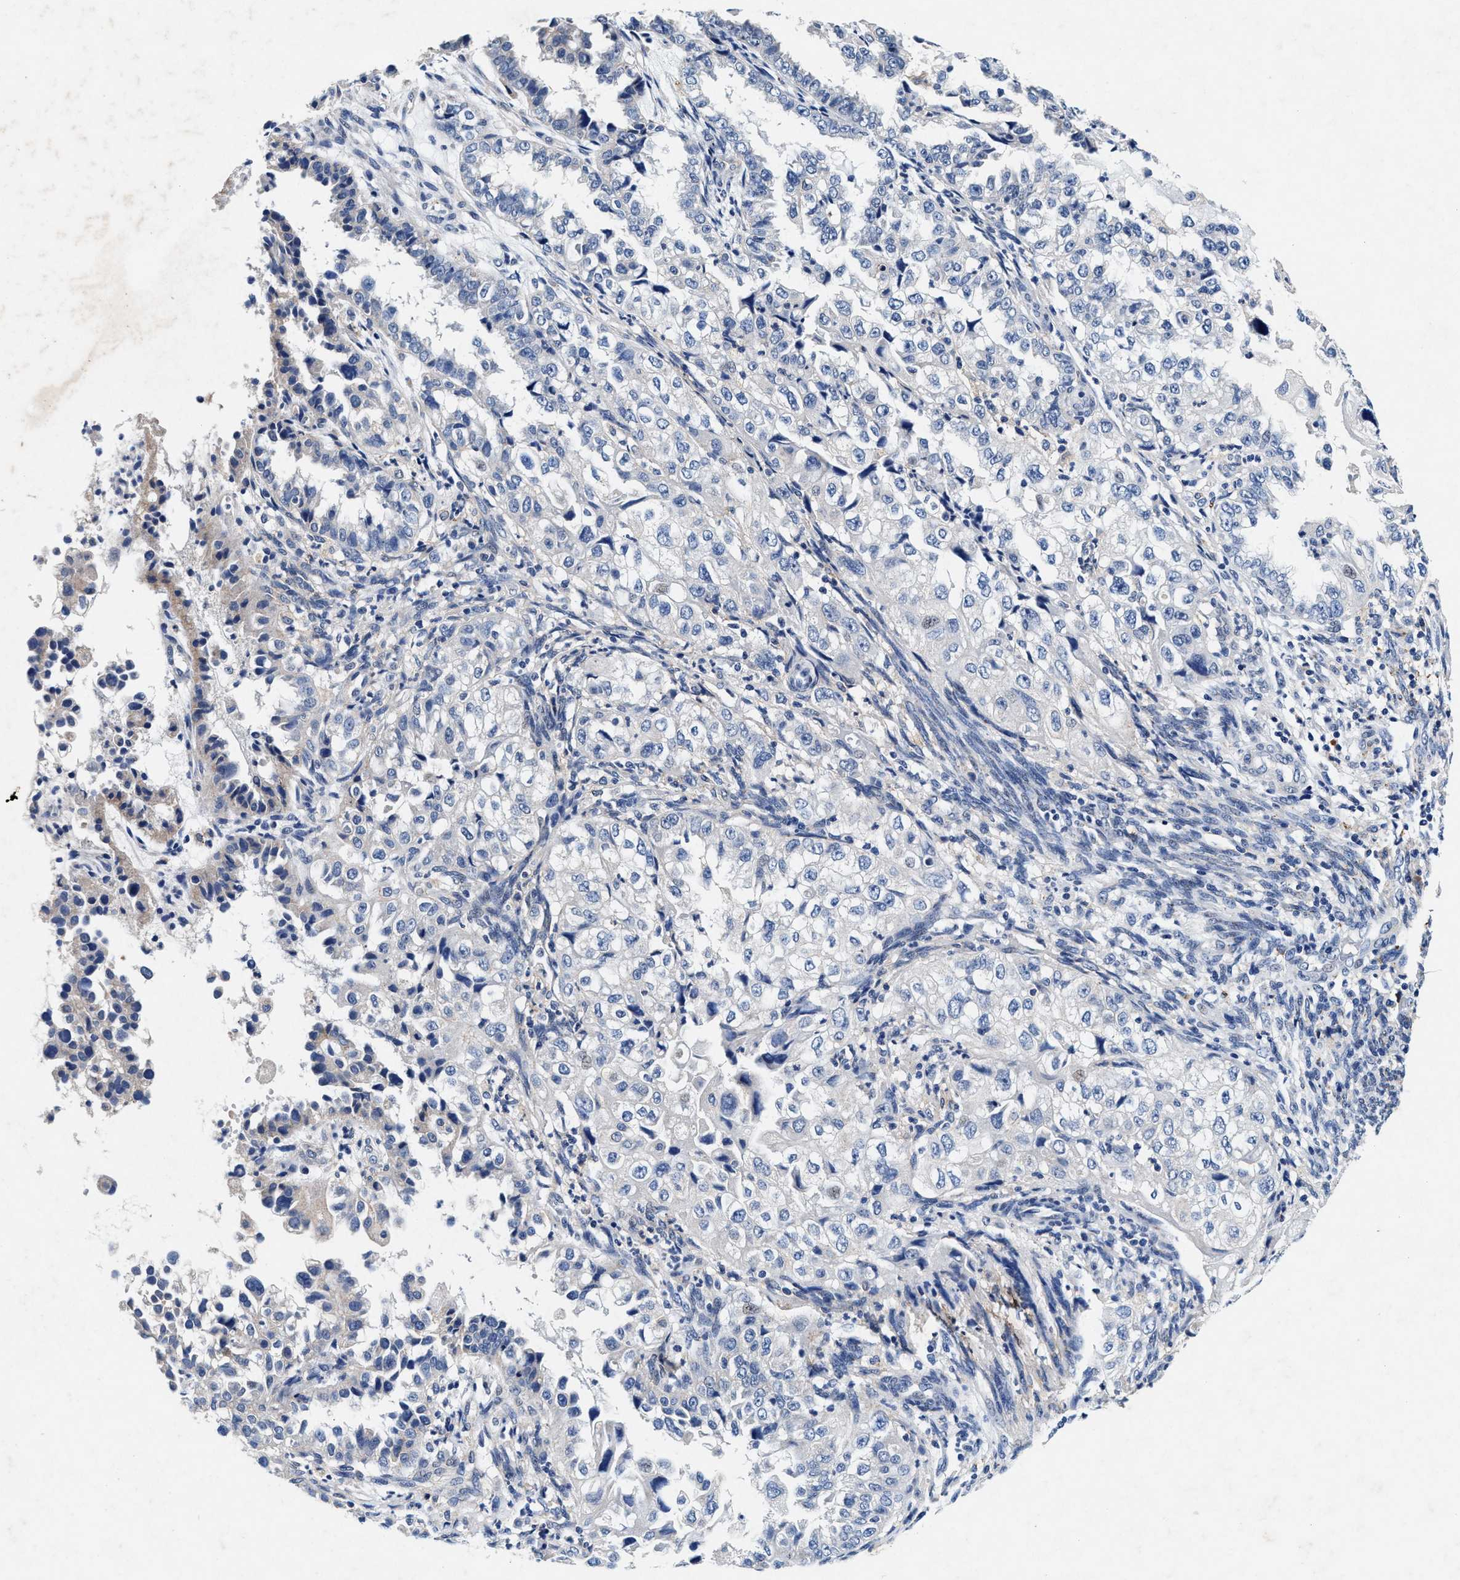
{"staining": {"intensity": "negative", "quantity": "none", "location": "none"}, "tissue": "endometrial cancer", "cell_type": "Tumor cells", "image_type": "cancer", "snomed": [{"axis": "morphology", "description": "Adenocarcinoma, NOS"}, {"axis": "topography", "description": "Endometrium"}], "caption": "The photomicrograph displays no significant expression in tumor cells of endometrial adenocarcinoma.", "gene": "SLC8A1", "patient": {"sex": "female", "age": 85}}